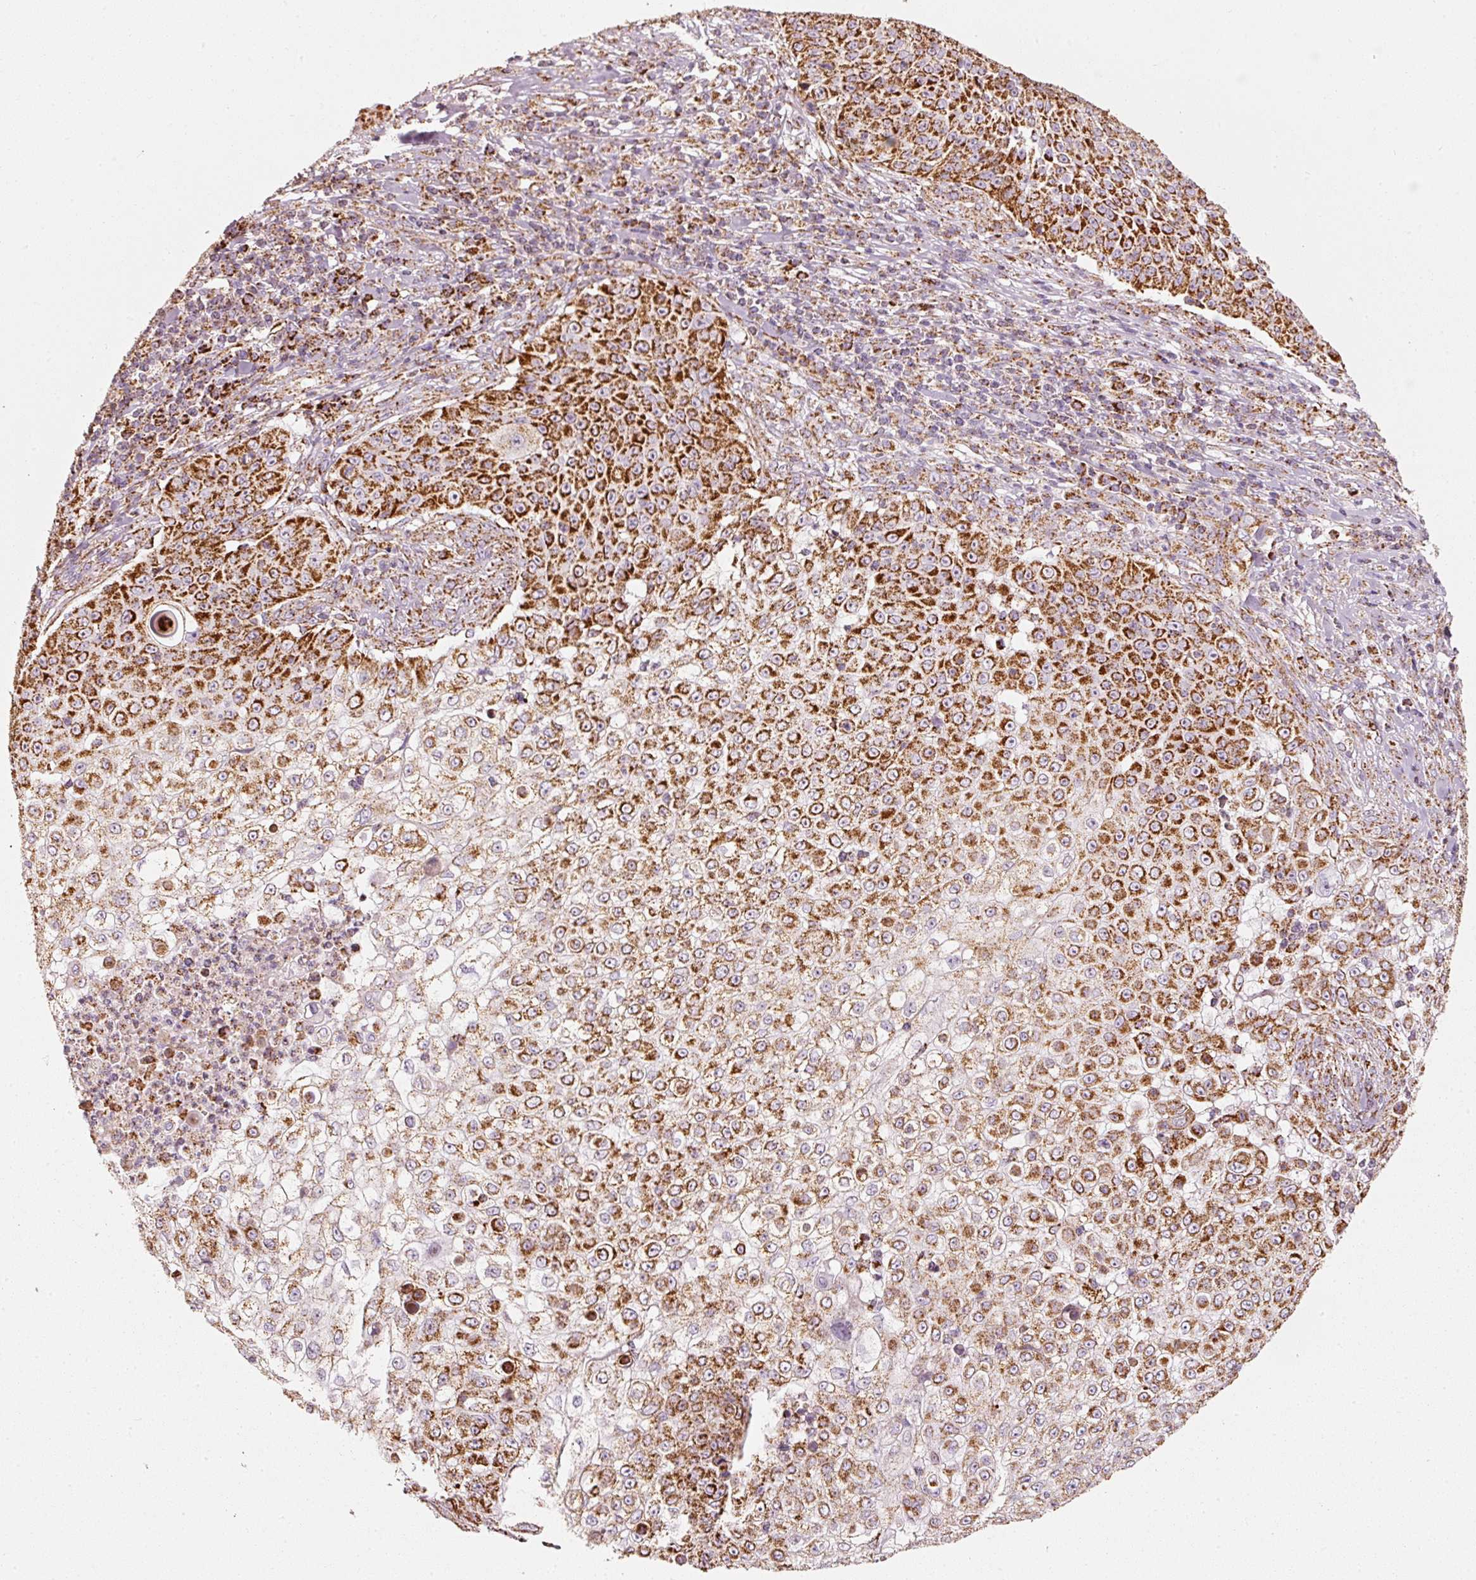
{"staining": {"intensity": "strong", "quantity": ">75%", "location": "cytoplasmic/membranous"}, "tissue": "skin cancer", "cell_type": "Tumor cells", "image_type": "cancer", "snomed": [{"axis": "morphology", "description": "Squamous cell carcinoma, NOS"}, {"axis": "topography", "description": "Skin"}], "caption": "A brown stain shows strong cytoplasmic/membranous staining of a protein in skin cancer tumor cells.", "gene": "UQCRC1", "patient": {"sex": "male", "age": 24}}